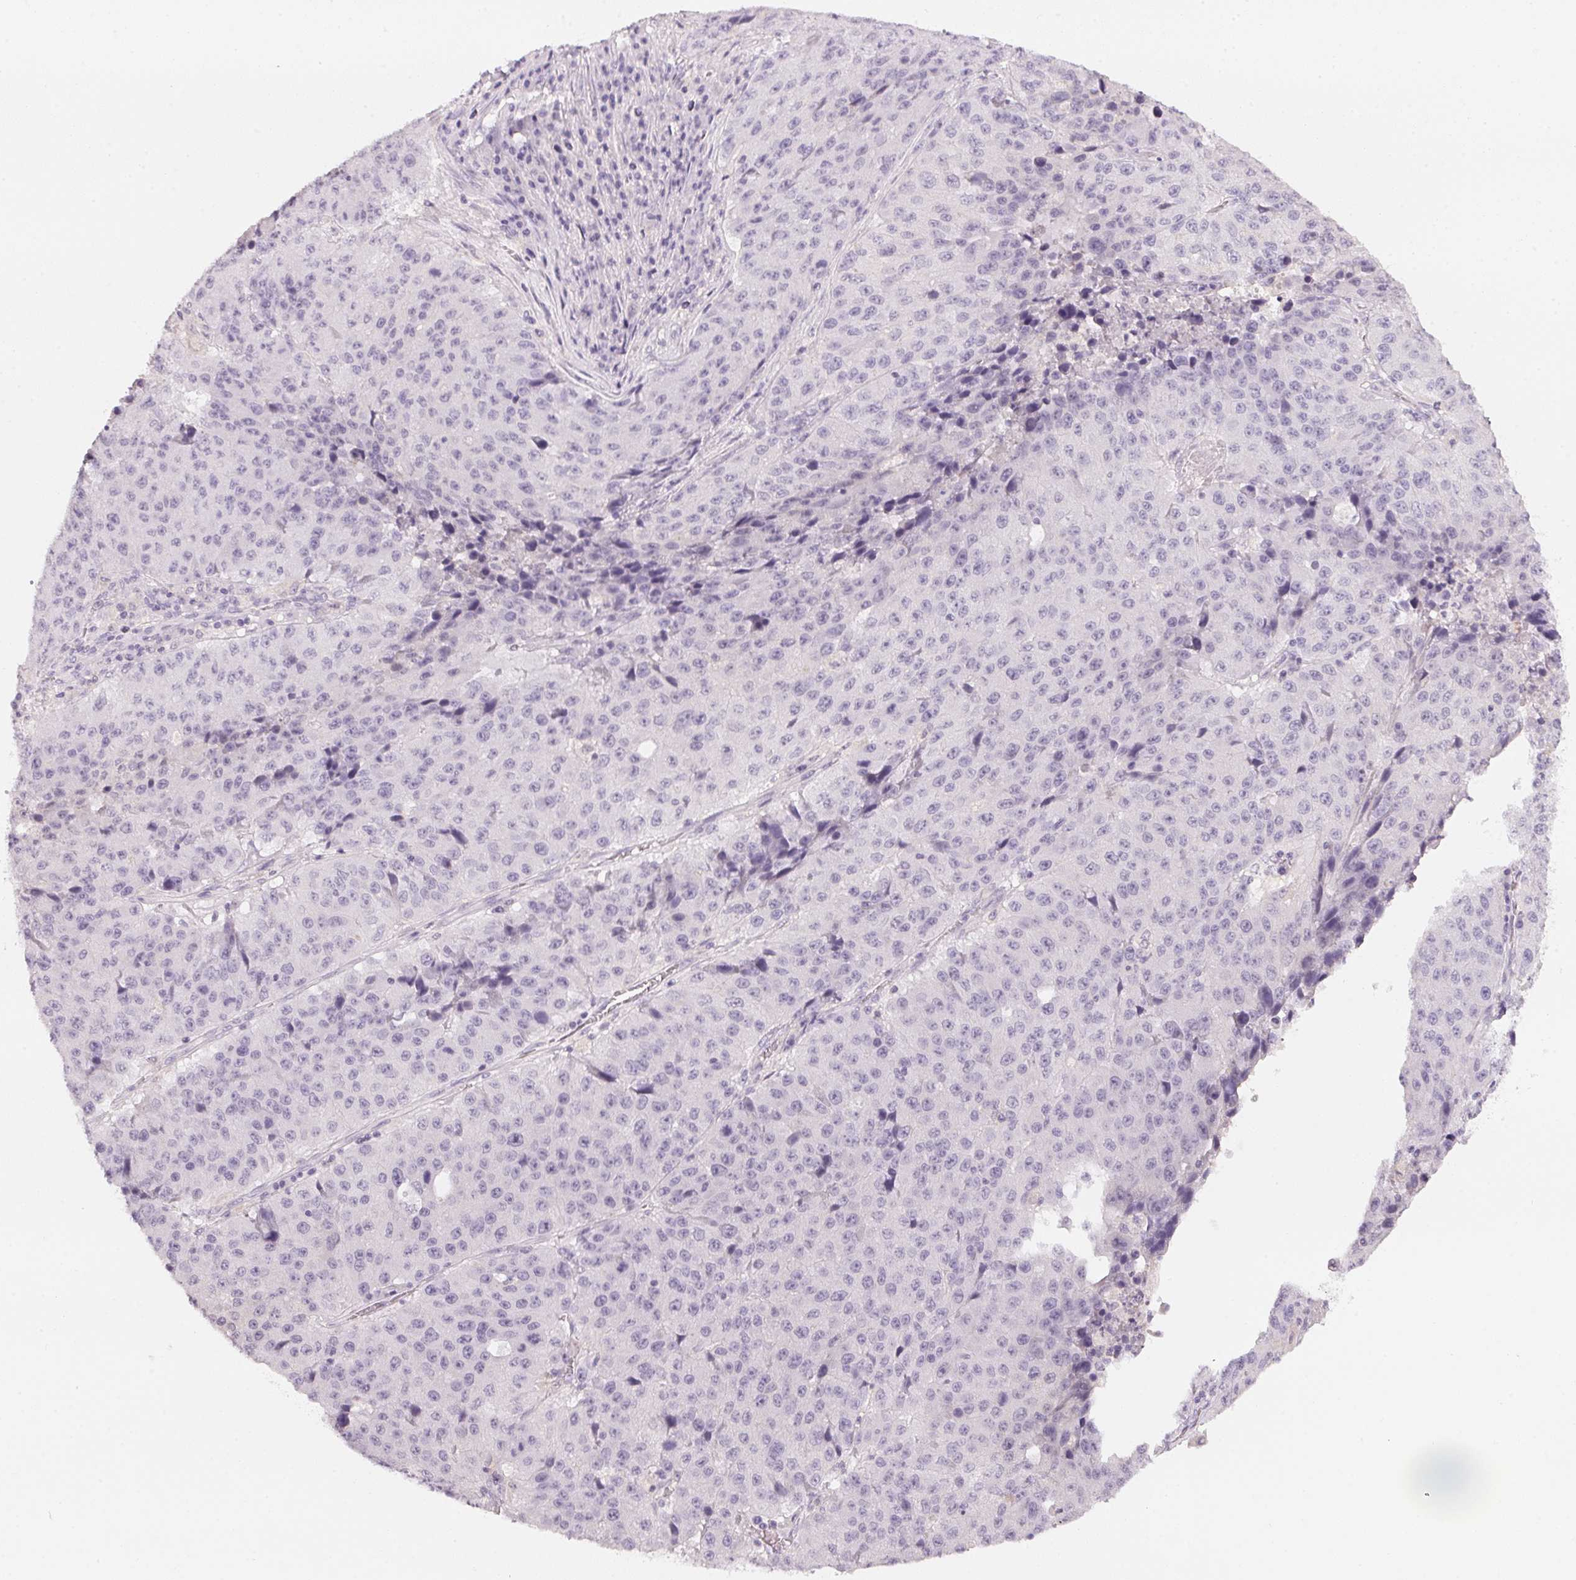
{"staining": {"intensity": "negative", "quantity": "none", "location": "none"}, "tissue": "stomach cancer", "cell_type": "Tumor cells", "image_type": "cancer", "snomed": [{"axis": "morphology", "description": "Adenocarcinoma, NOS"}, {"axis": "topography", "description": "Stomach"}], "caption": "Protein analysis of stomach adenocarcinoma displays no significant staining in tumor cells.", "gene": "CFAP276", "patient": {"sex": "male", "age": 71}}